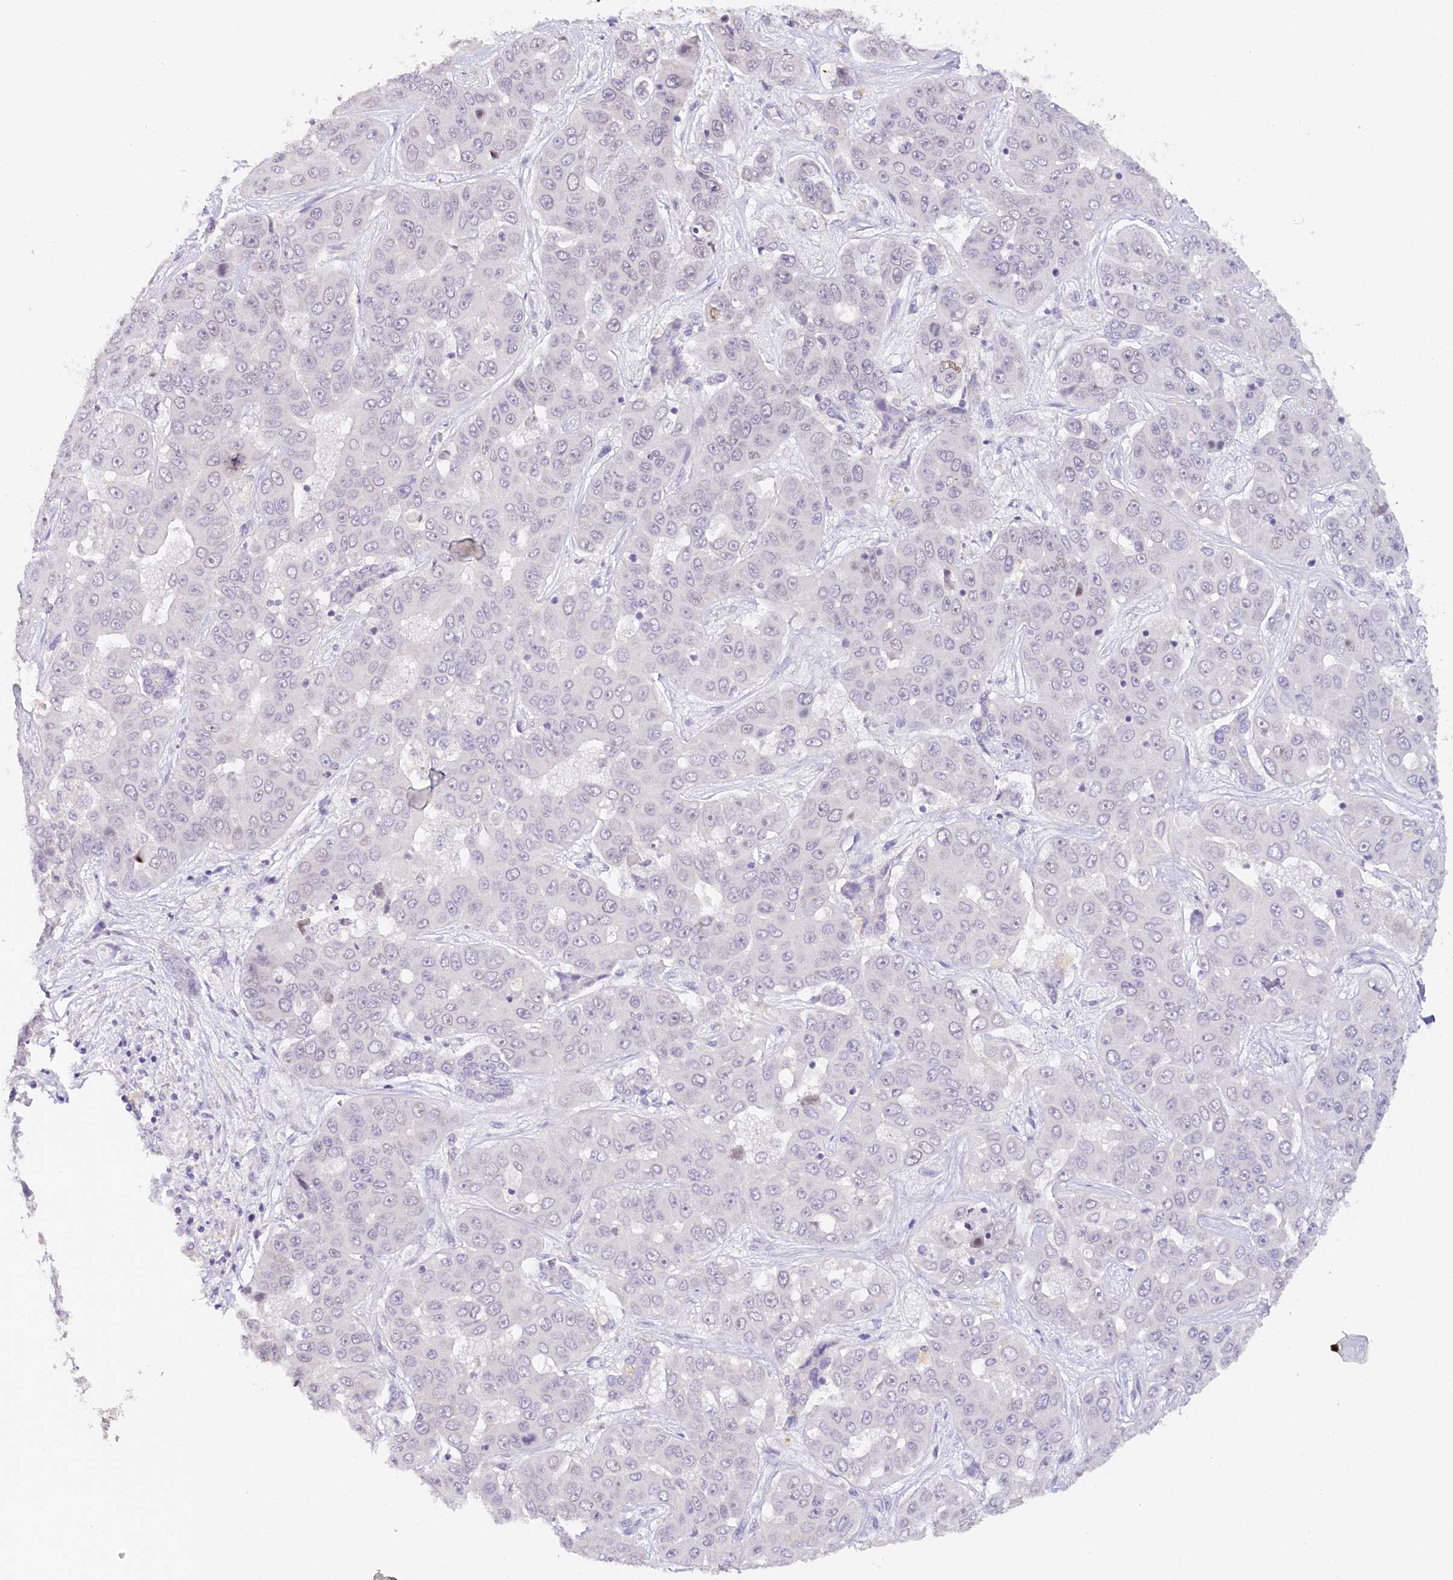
{"staining": {"intensity": "negative", "quantity": "none", "location": "none"}, "tissue": "liver cancer", "cell_type": "Tumor cells", "image_type": "cancer", "snomed": [{"axis": "morphology", "description": "Cholangiocarcinoma"}, {"axis": "topography", "description": "Liver"}], "caption": "Immunohistochemistry (IHC) of human liver cholangiocarcinoma exhibits no staining in tumor cells. (Stains: DAB (3,3'-diaminobenzidine) immunohistochemistry with hematoxylin counter stain, Microscopy: brightfield microscopy at high magnification).", "gene": "TP53", "patient": {"sex": "female", "age": 52}}